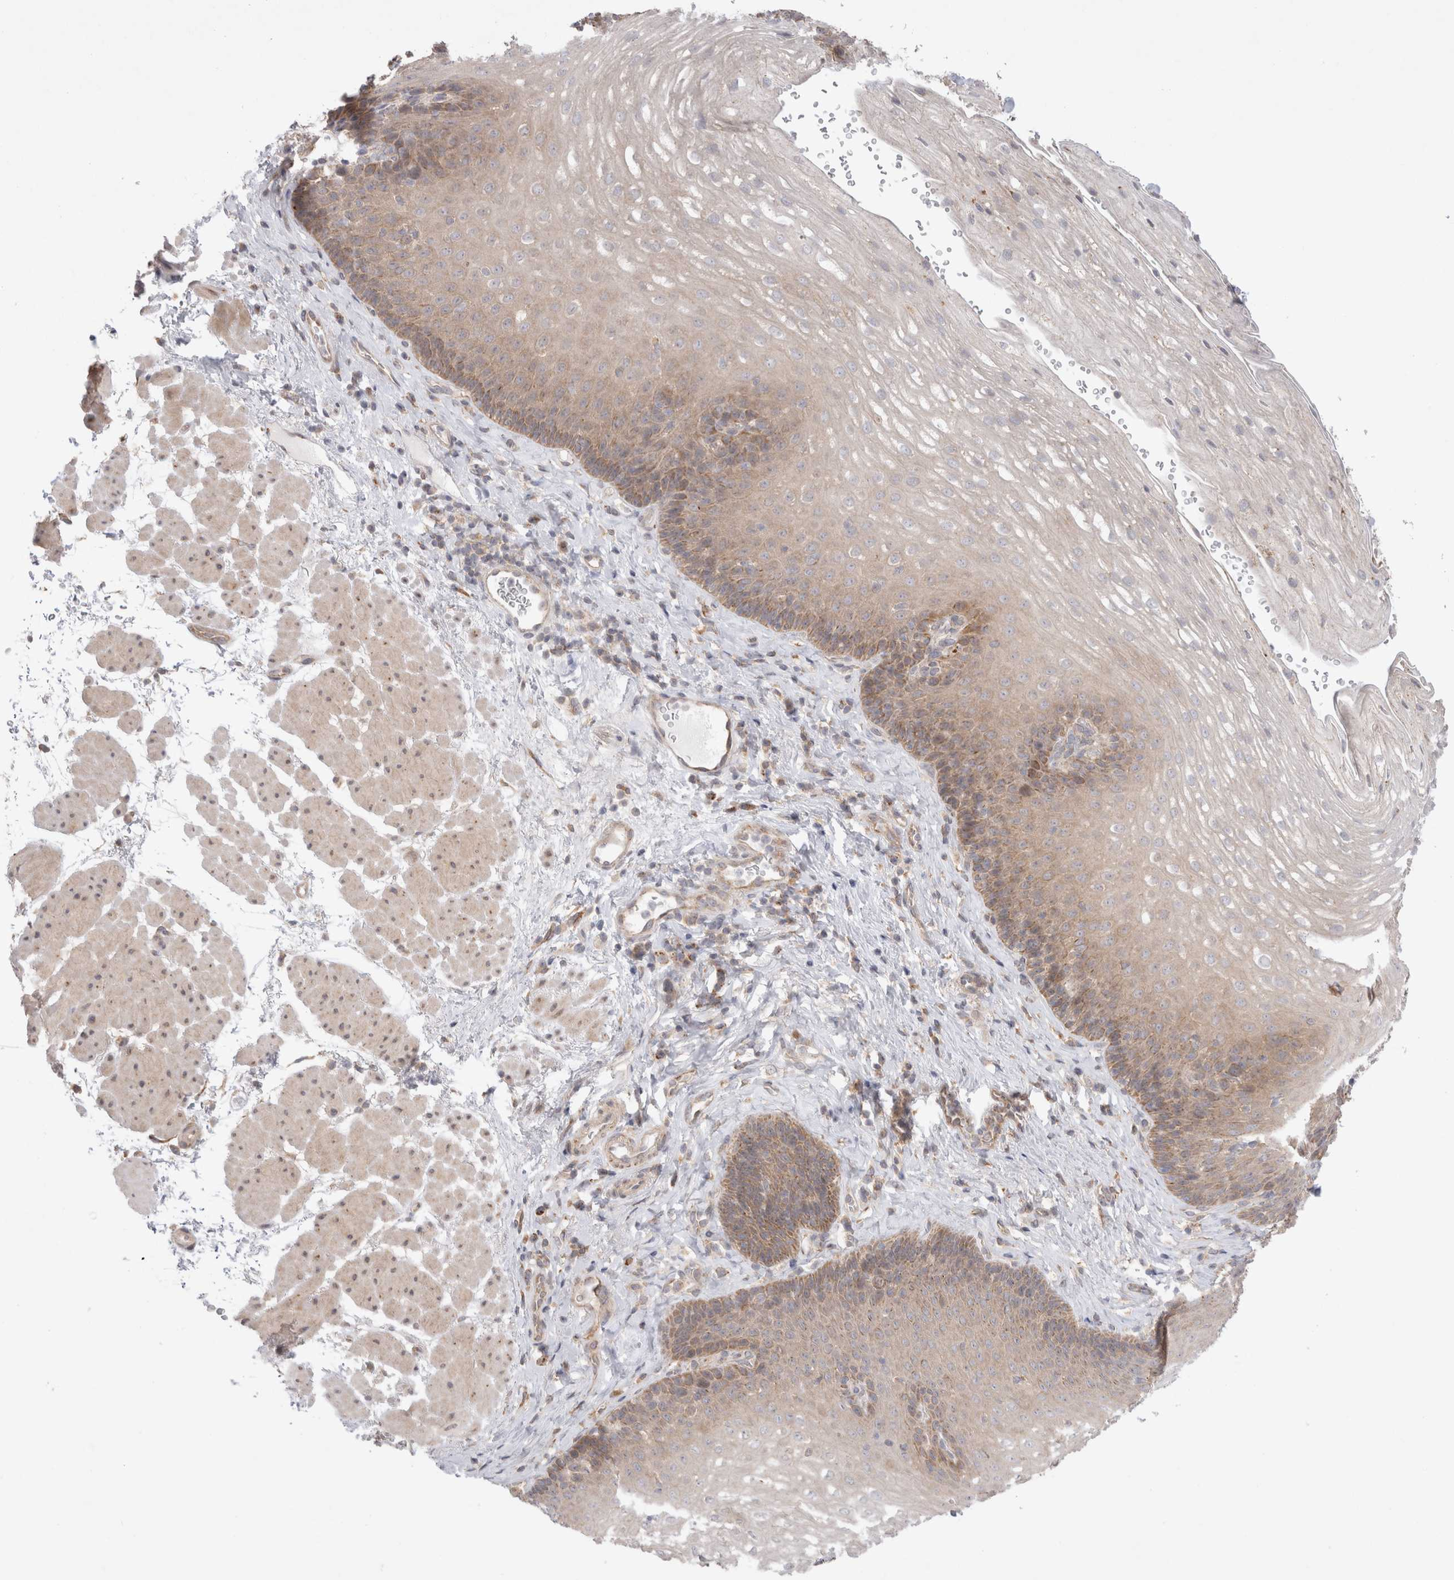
{"staining": {"intensity": "weak", "quantity": "<25%", "location": "cytoplasmic/membranous"}, "tissue": "esophagus", "cell_type": "Squamous epithelial cells", "image_type": "normal", "snomed": [{"axis": "morphology", "description": "Normal tissue, NOS"}, {"axis": "topography", "description": "Esophagus"}], "caption": "IHC image of benign esophagus: human esophagus stained with DAB (3,3'-diaminobenzidine) shows no significant protein expression in squamous epithelial cells.", "gene": "NPC1", "patient": {"sex": "female", "age": 66}}